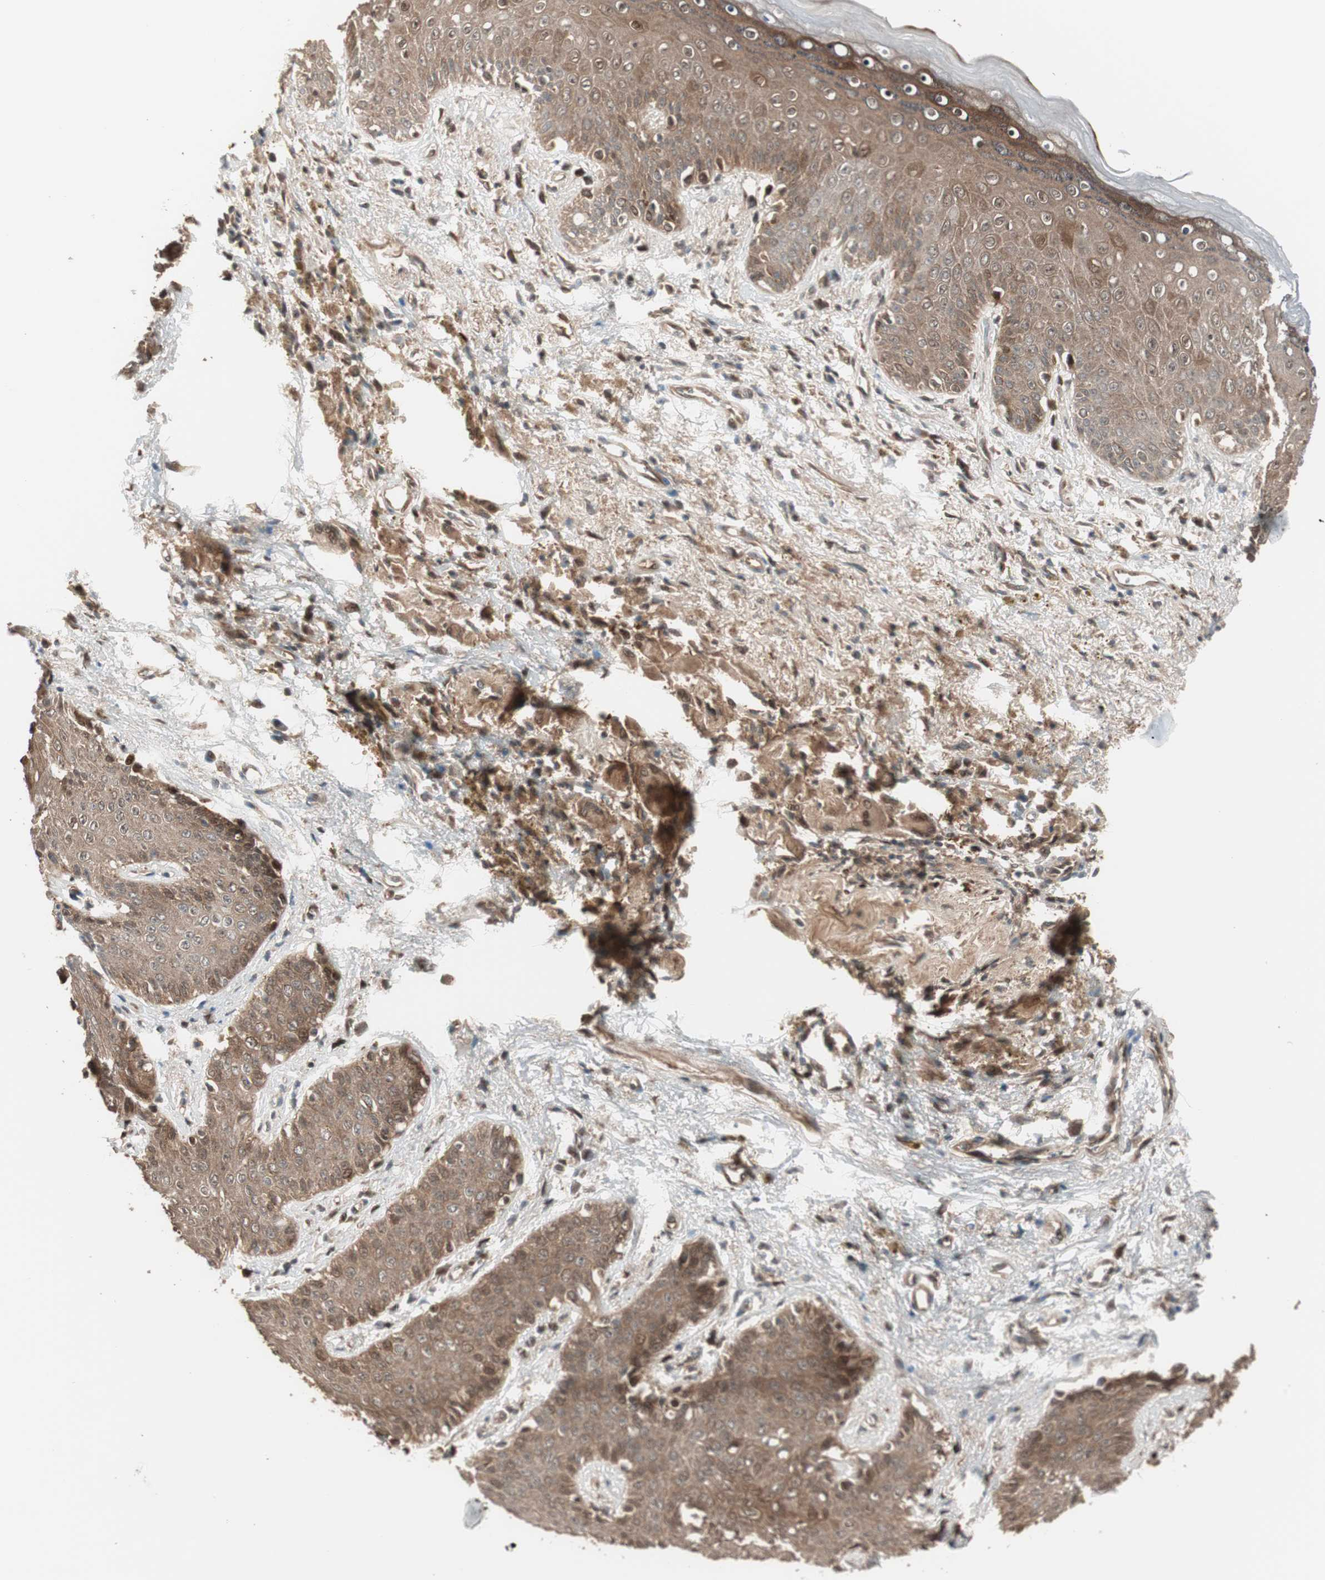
{"staining": {"intensity": "moderate", "quantity": ">75%", "location": "cytoplasmic/membranous,nuclear"}, "tissue": "skin", "cell_type": "Epidermal cells", "image_type": "normal", "snomed": [{"axis": "morphology", "description": "Normal tissue, NOS"}, {"axis": "topography", "description": "Anal"}], "caption": "A high-resolution image shows immunohistochemistry staining of unremarkable skin, which reveals moderate cytoplasmic/membranous,nuclear staining in approximately >75% of epidermal cells.", "gene": "PRKG2", "patient": {"sex": "female", "age": 46}}